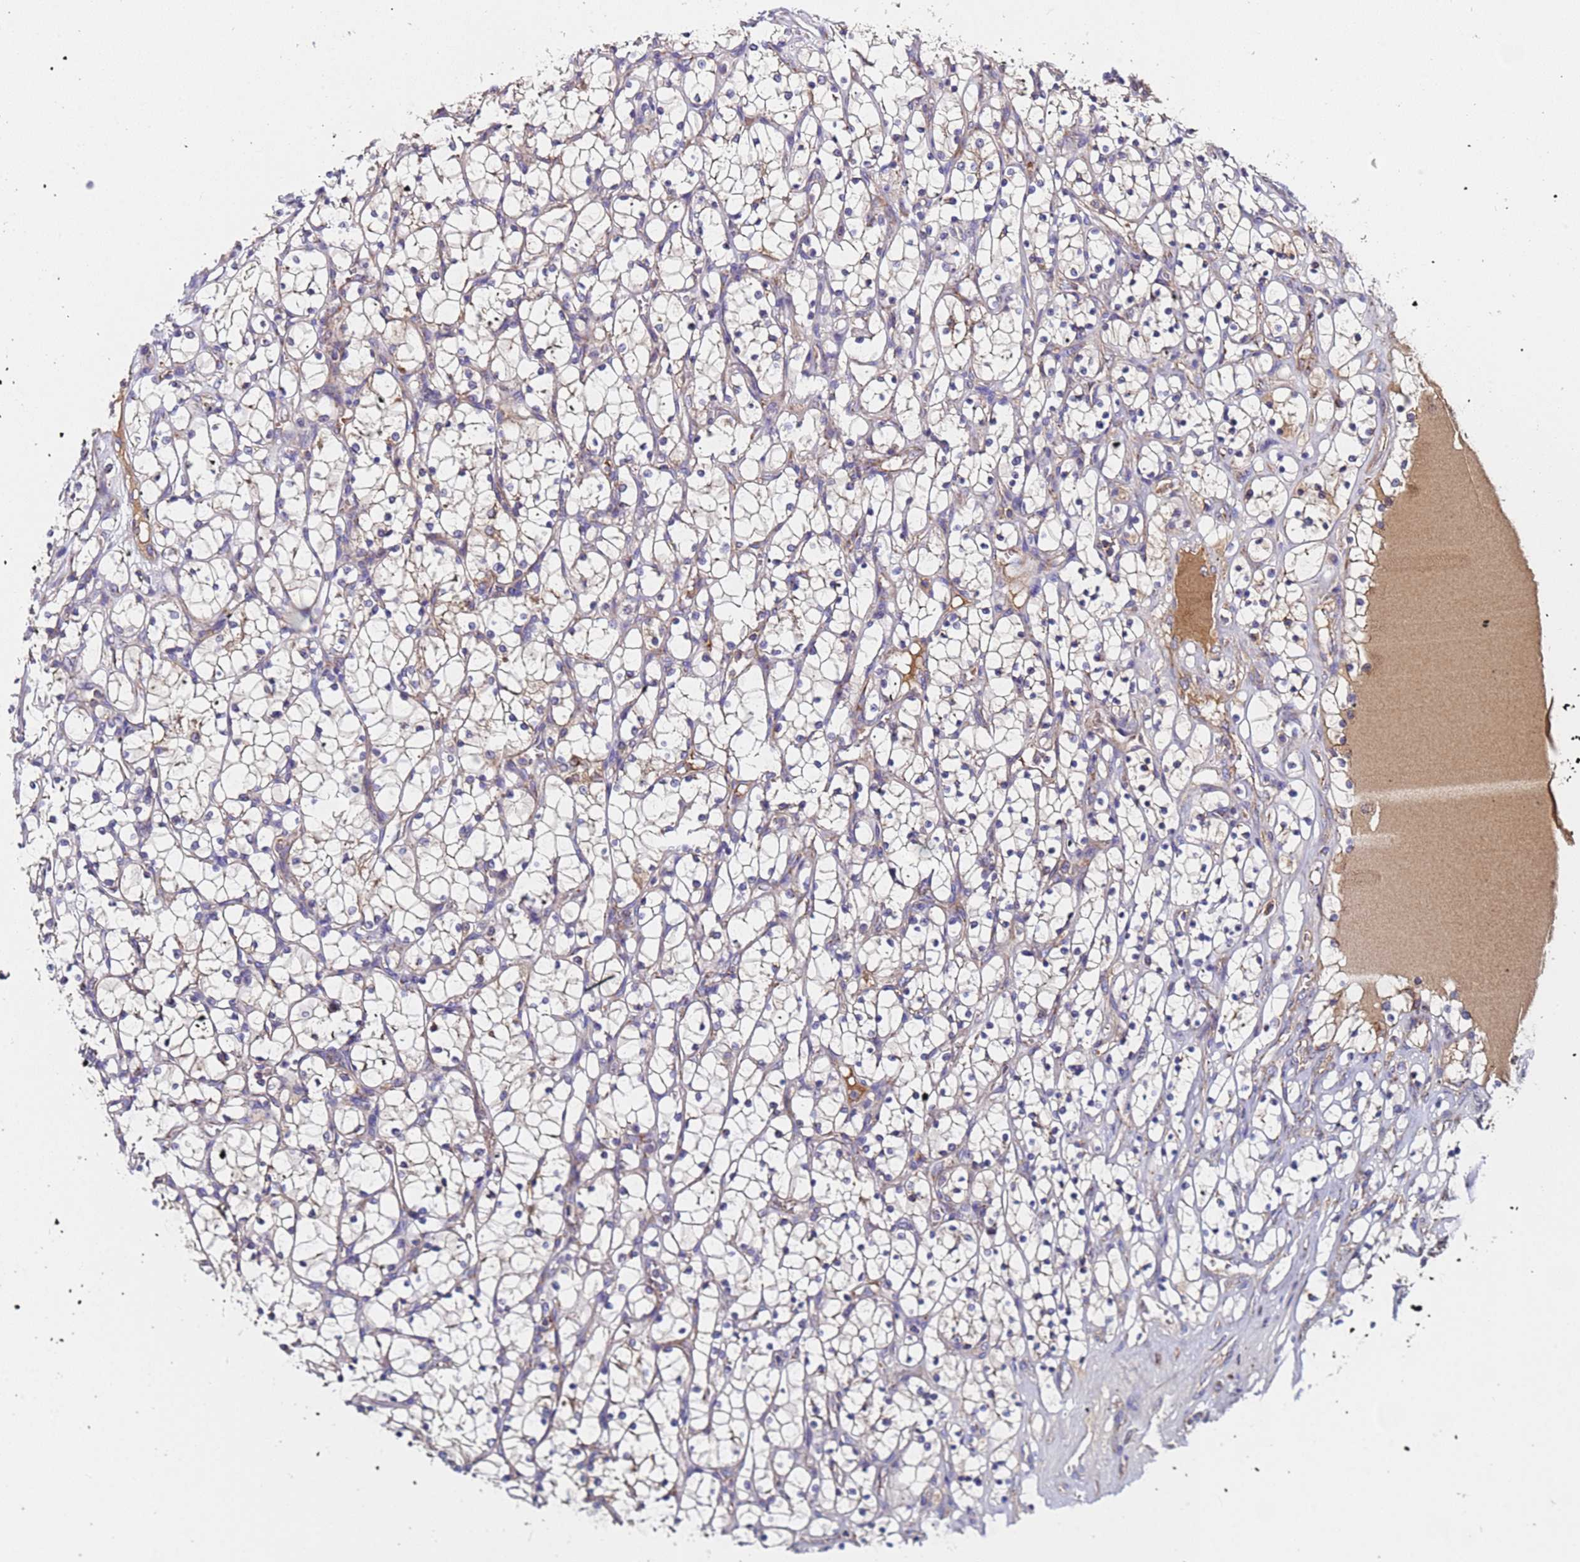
{"staining": {"intensity": "negative", "quantity": "none", "location": "none"}, "tissue": "renal cancer", "cell_type": "Tumor cells", "image_type": "cancer", "snomed": [{"axis": "morphology", "description": "Adenocarcinoma, NOS"}, {"axis": "topography", "description": "Kidney"}], "caption": "Renal cancer (adenocarcinoma) was stained to show a protein in brown. There is no significant positivity in tumor cells.", "gene": "TMEM126A", "patient": {"sex": "female", "age": 69}}